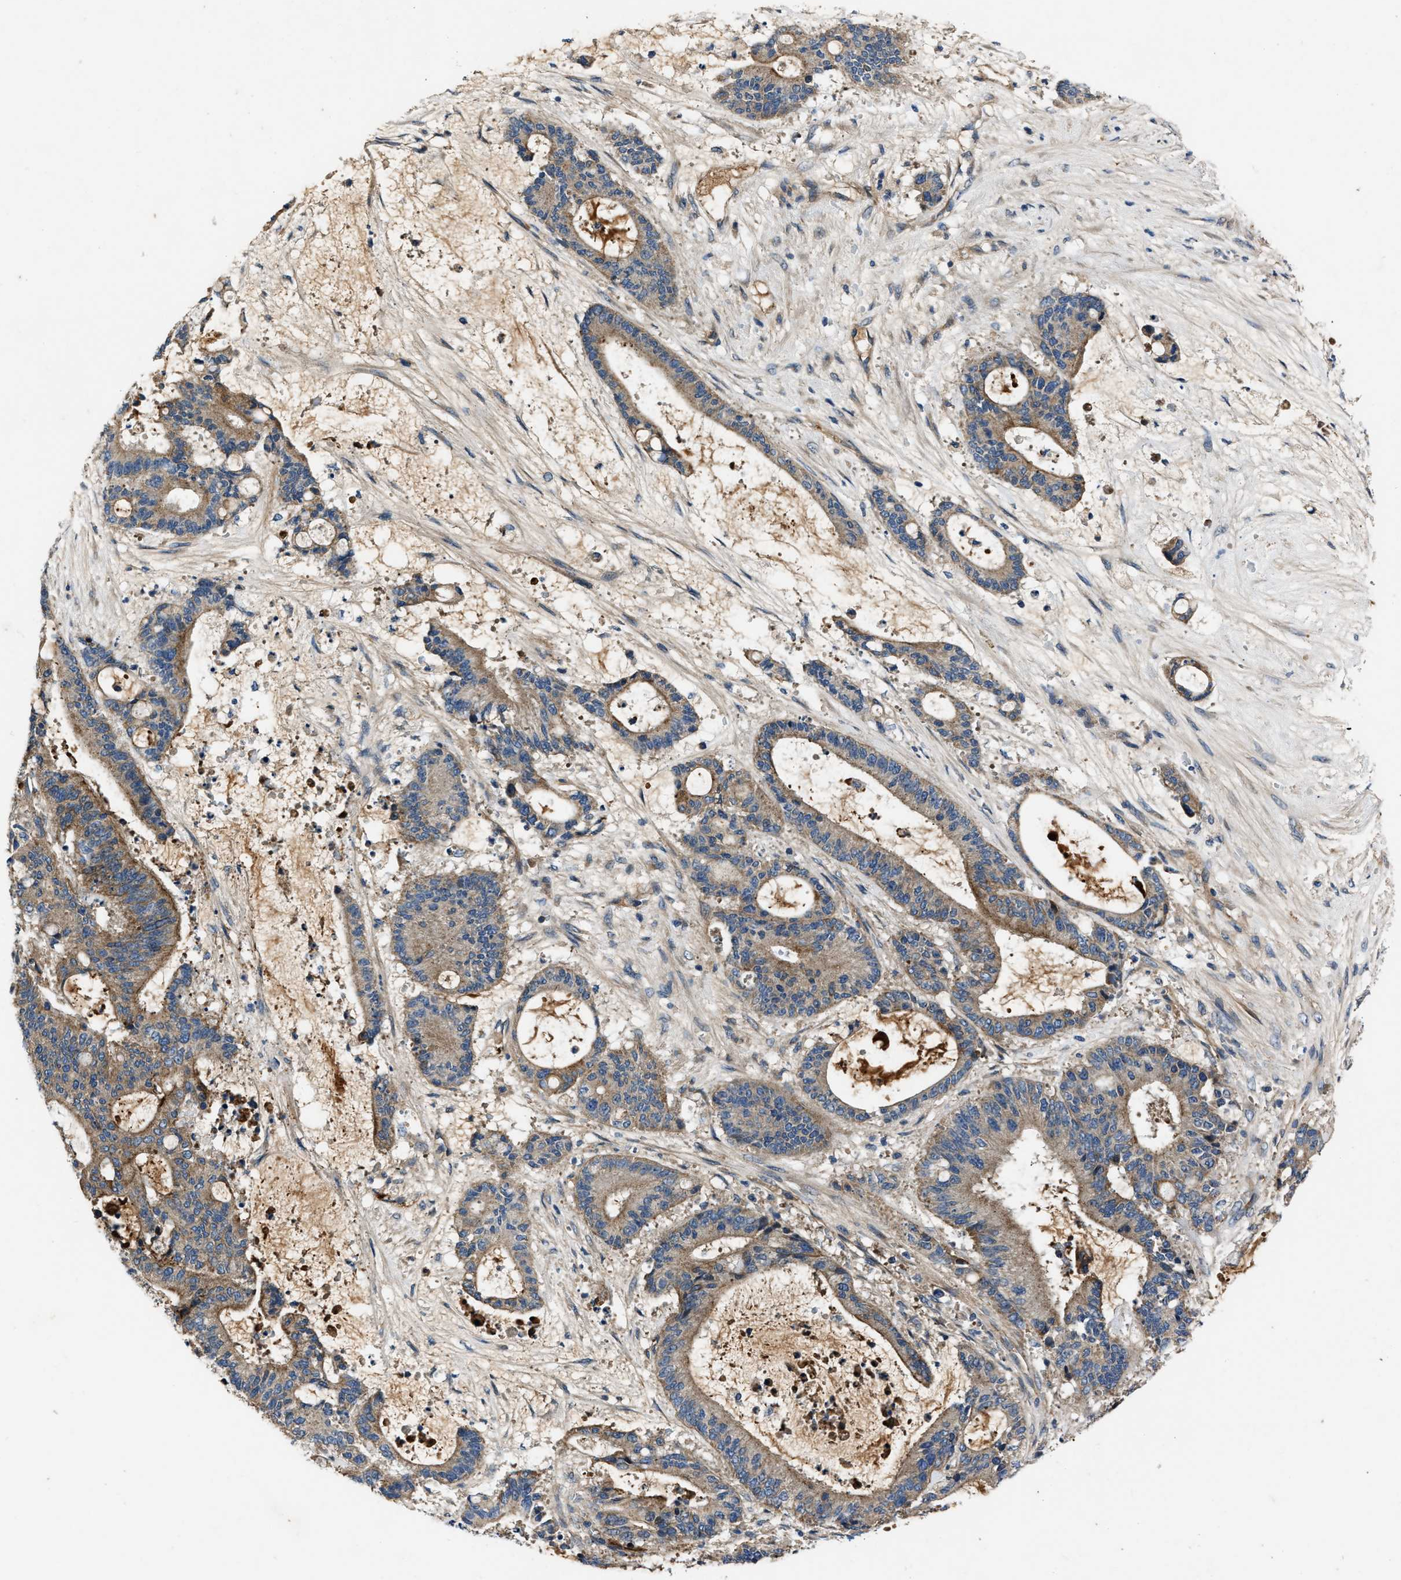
{"staining": {"intensity": "weak", "quantity": "25%-75%", "location": "cytoplasmic/membranous"}, "tissue": "liver cancer", "cell_type": "Tumor cells", "image_type": "cancer", "snomed": [{"axis": "morphology", "description": "Normal tissue, NOS"}, {"axis": "morphology", "description": "Cholangiocarcinoma"}, {"axis": "topography", "description": "Liver"}, {"axis": "topography", "description": "Peripheral nerve tissue"}], "caption": "Liver cancer (cholangiocarcinoma) stained with immunohistochemistry demonstrates weak cytoplasmic/membranous expression in about 25%-75% of tumor cells.", "gene": "ERC1", "patient": {"sex": "female", "age": 73}}